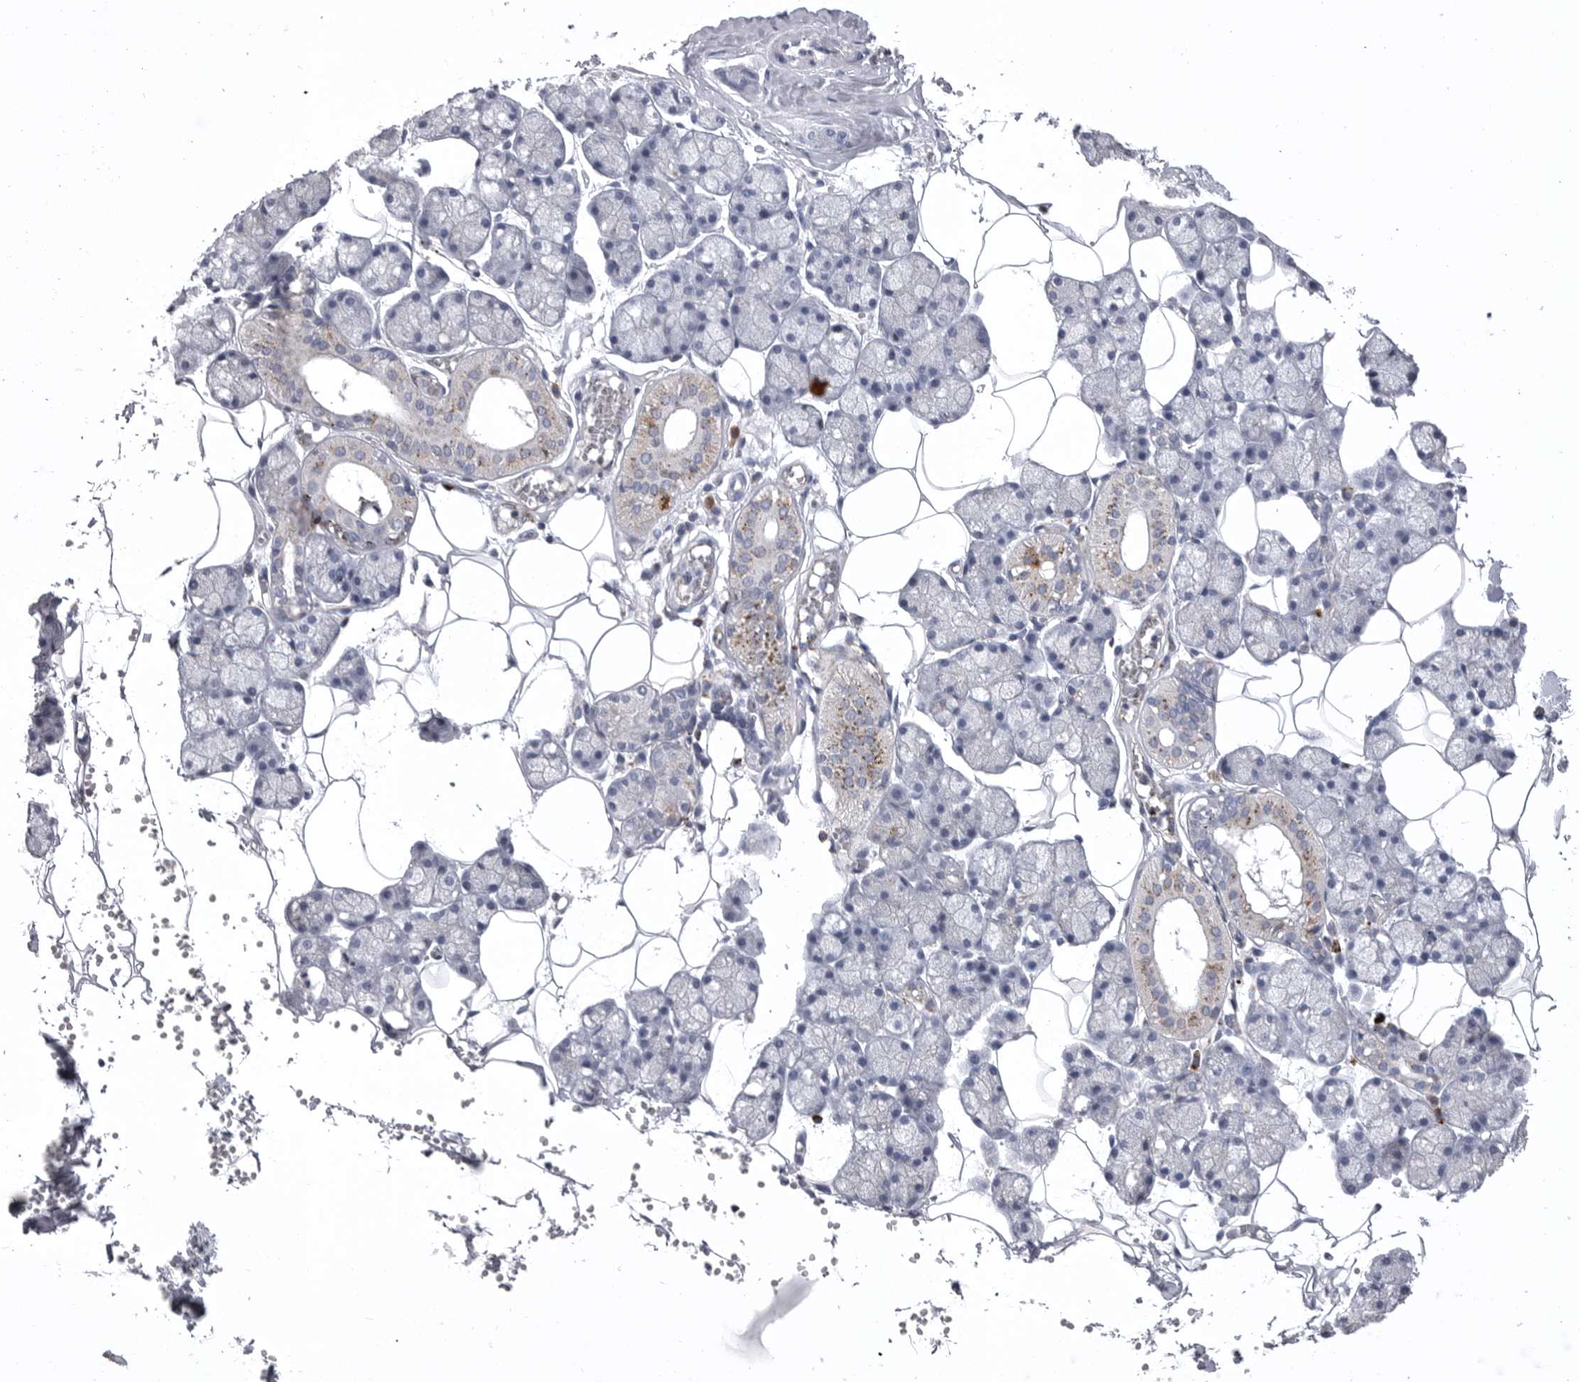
{"staining": {"intensity": "moderate", "quantity": "<25%", "location": "cytoplasmic/membranous"}, "tissue": "salivary gland", "cell_type": "Glandular cells", "image_type": "normal", "snomed": [{"axis": "morphology", "description": "Normal tissue, NOS"}, {"axis": "topography", "description": "Salivary gland"}], "caption": "Immunohistochemical staining of normal human salivary gland exhibits moderate cytoplasmic/membranous protein positivity in approximately <25% of glandular cells.", "gene": "PSPN", "patient": {"sex": "male", "age": 62}}